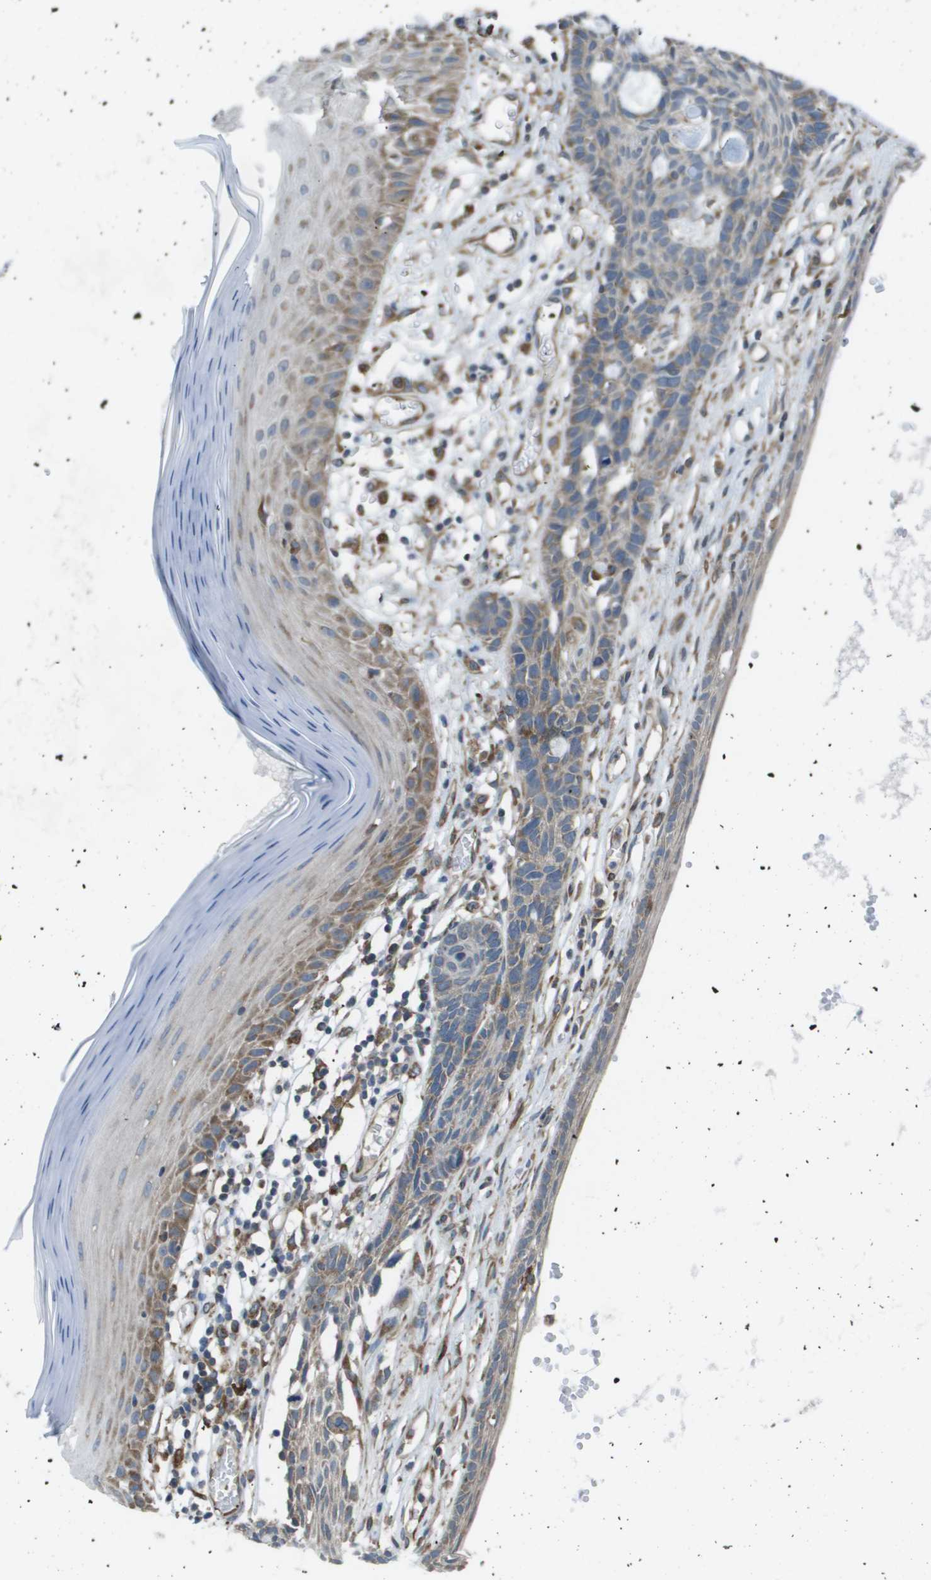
{"staining": {"intensity": "weak", "quantity": "25%-75%", "location": "cytoplasmic/membranous"}, "tissue": "skin cancer", "cell_type": "Tumor cells", "image_type": "cancer", "snomed": [{"axis": "morphology", "description": "Basal cell carcinoma"}, {"axis": "topography", "description": "Skin"}], "caption": "IHC image of neoplastic tissue: human skin basal cell carcinoma stained using immunohistochemistry shows low levels of weak protein expression localized specifically in the cytoplasmic/membranous of tumor cells, appearing as a cytoplasmic/membranous brown color.", "gene": "CLCN2", "patient": {"sex": "male", "age": 67}}